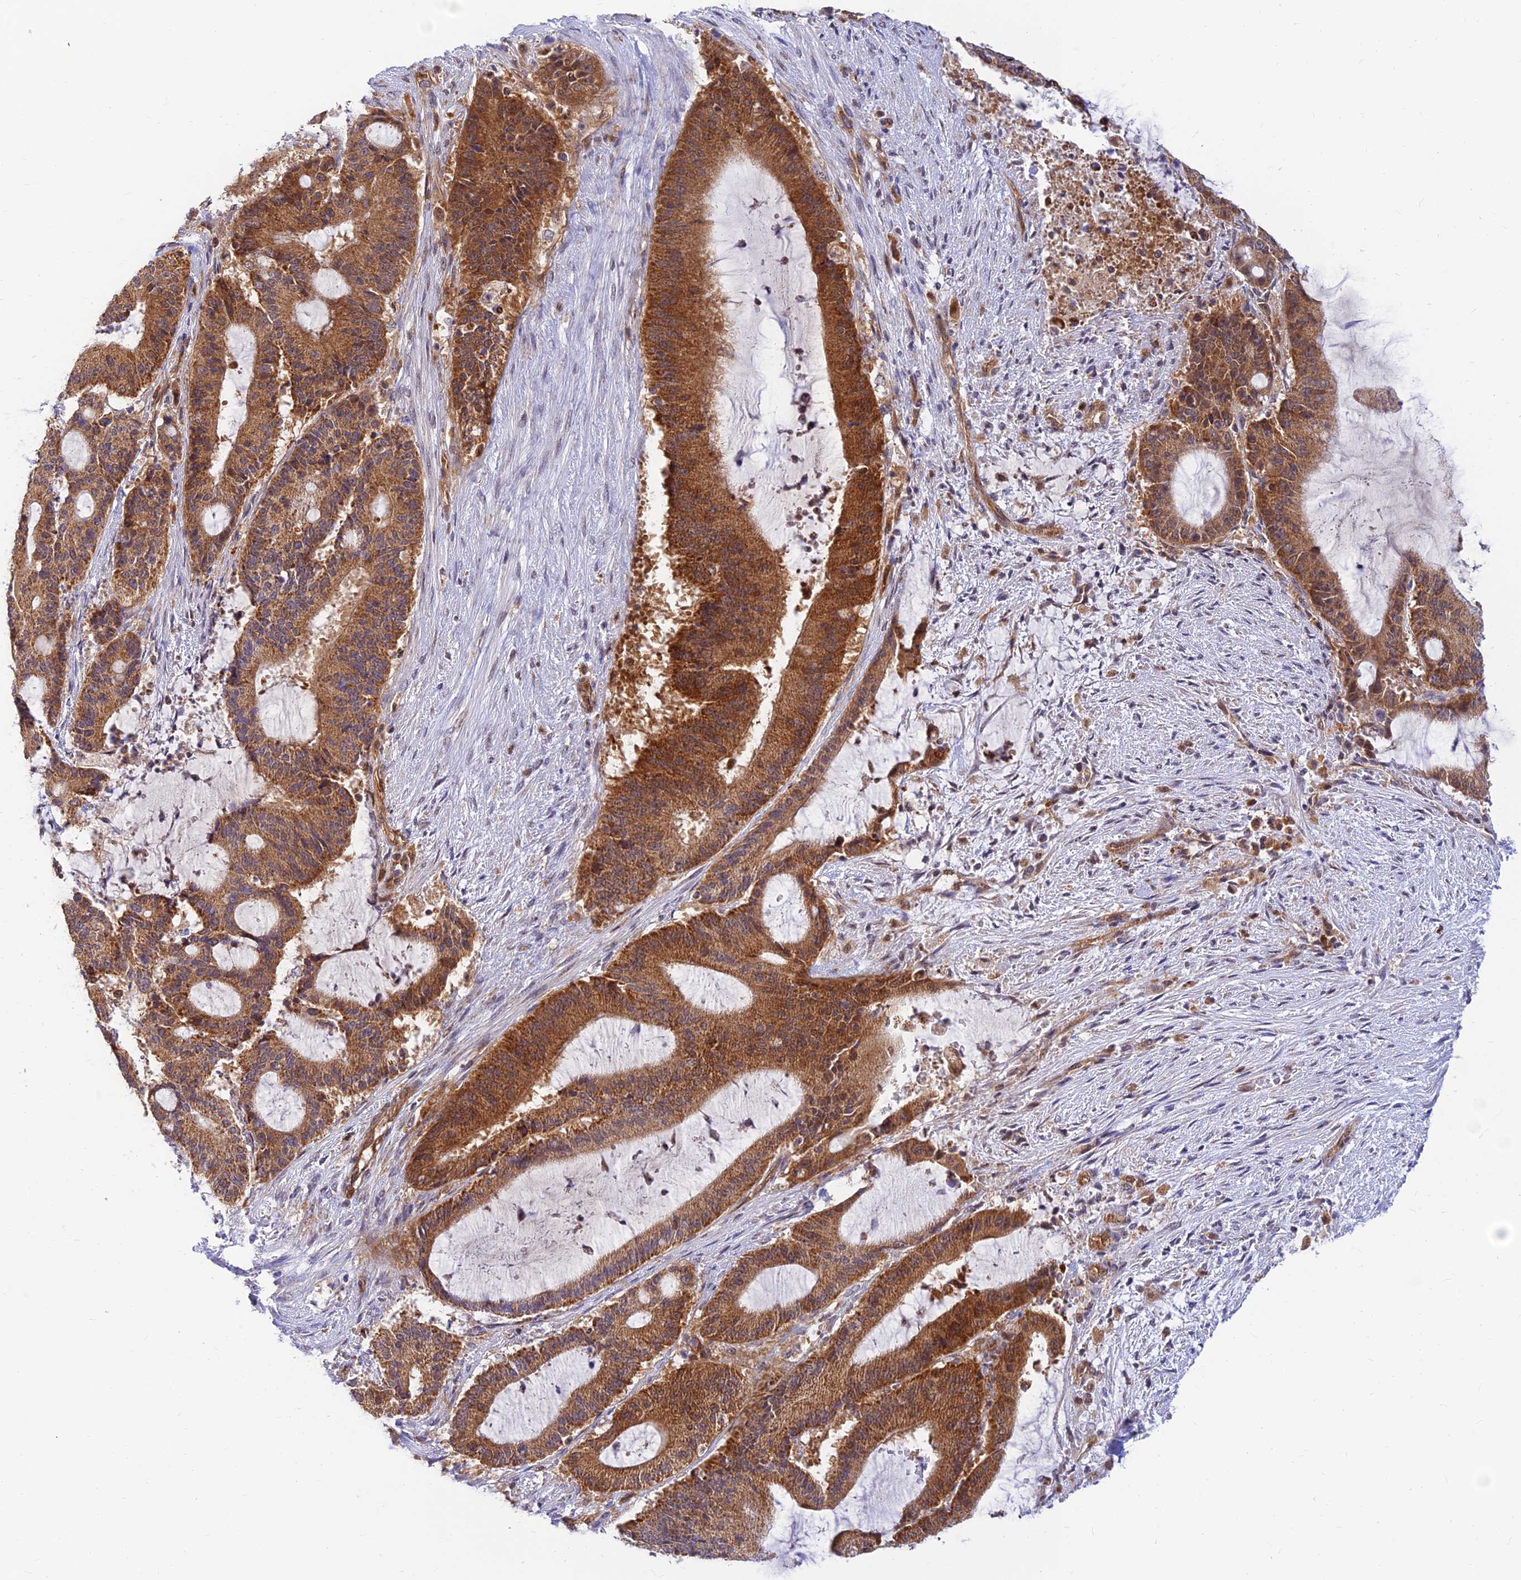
{"staining": {"intensity": "strong", "quantity": ">75%", "location": "cytoplasmic/membranous"}, "tissue": "liver cancer", "cell_type": "Tumor cells", "image_type": "cancer", "snomed": [{"axis": "morphology", "description": "Normal tissue, NOS"}, {"axis": "morphology", "description": "Cholangiocarcinoma"}, {"axis": "topography", "description": "Liver"}, {"axis": "topography", "description": "Peripheral nerve tissue"}], "caption": "Protein staining demonstrates strong cytoplasmic/membranous positivity in approximately >75% of tumor cells in liver cancer (cholangiocarcinoma).", "gene": "LYSMD2", "patient": {"sex": "female", "age": 73}}